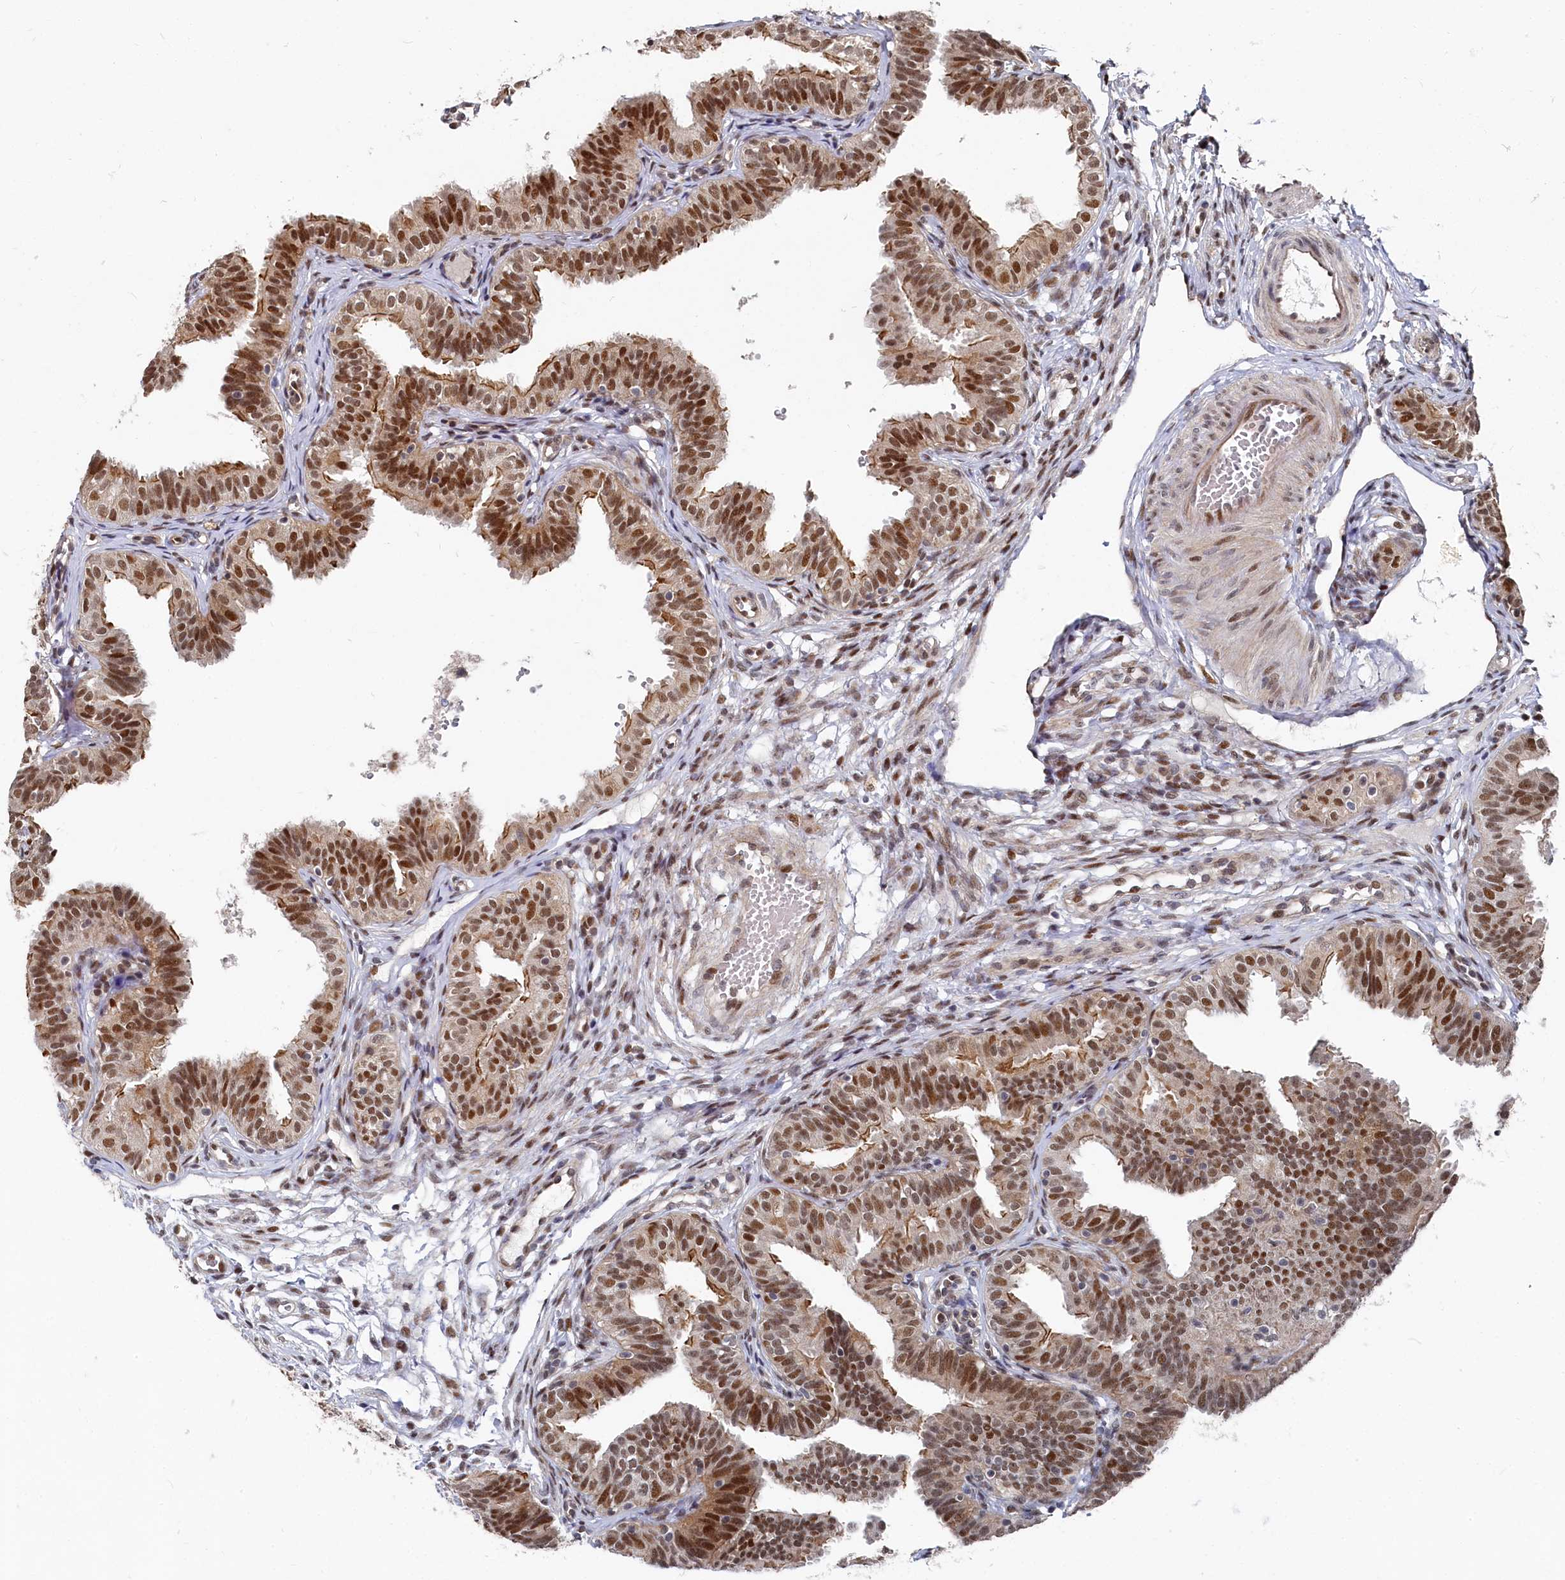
{"staining": {"intensity": "strong", "quantity": ">75%", "location": "cytoplasmic/membranous,nuclear"}, "tissue": "fallopian tube", "cell_type": "Glandular cells", "image_type": "normal", "snomed": [{"axis": "morphology", "description": "Normal tissue, NOS"}, {"axis": "topography", "description": "Fallopian tube"}], "caption": "Fallopian tube stained for a protein (brown) displays strong cytoplasmic/membranous,nuclear positive positivity in approximately >75% of glandular cells.", "gene": "BUB3", "patient": {"sex": "female", "age": 35}}